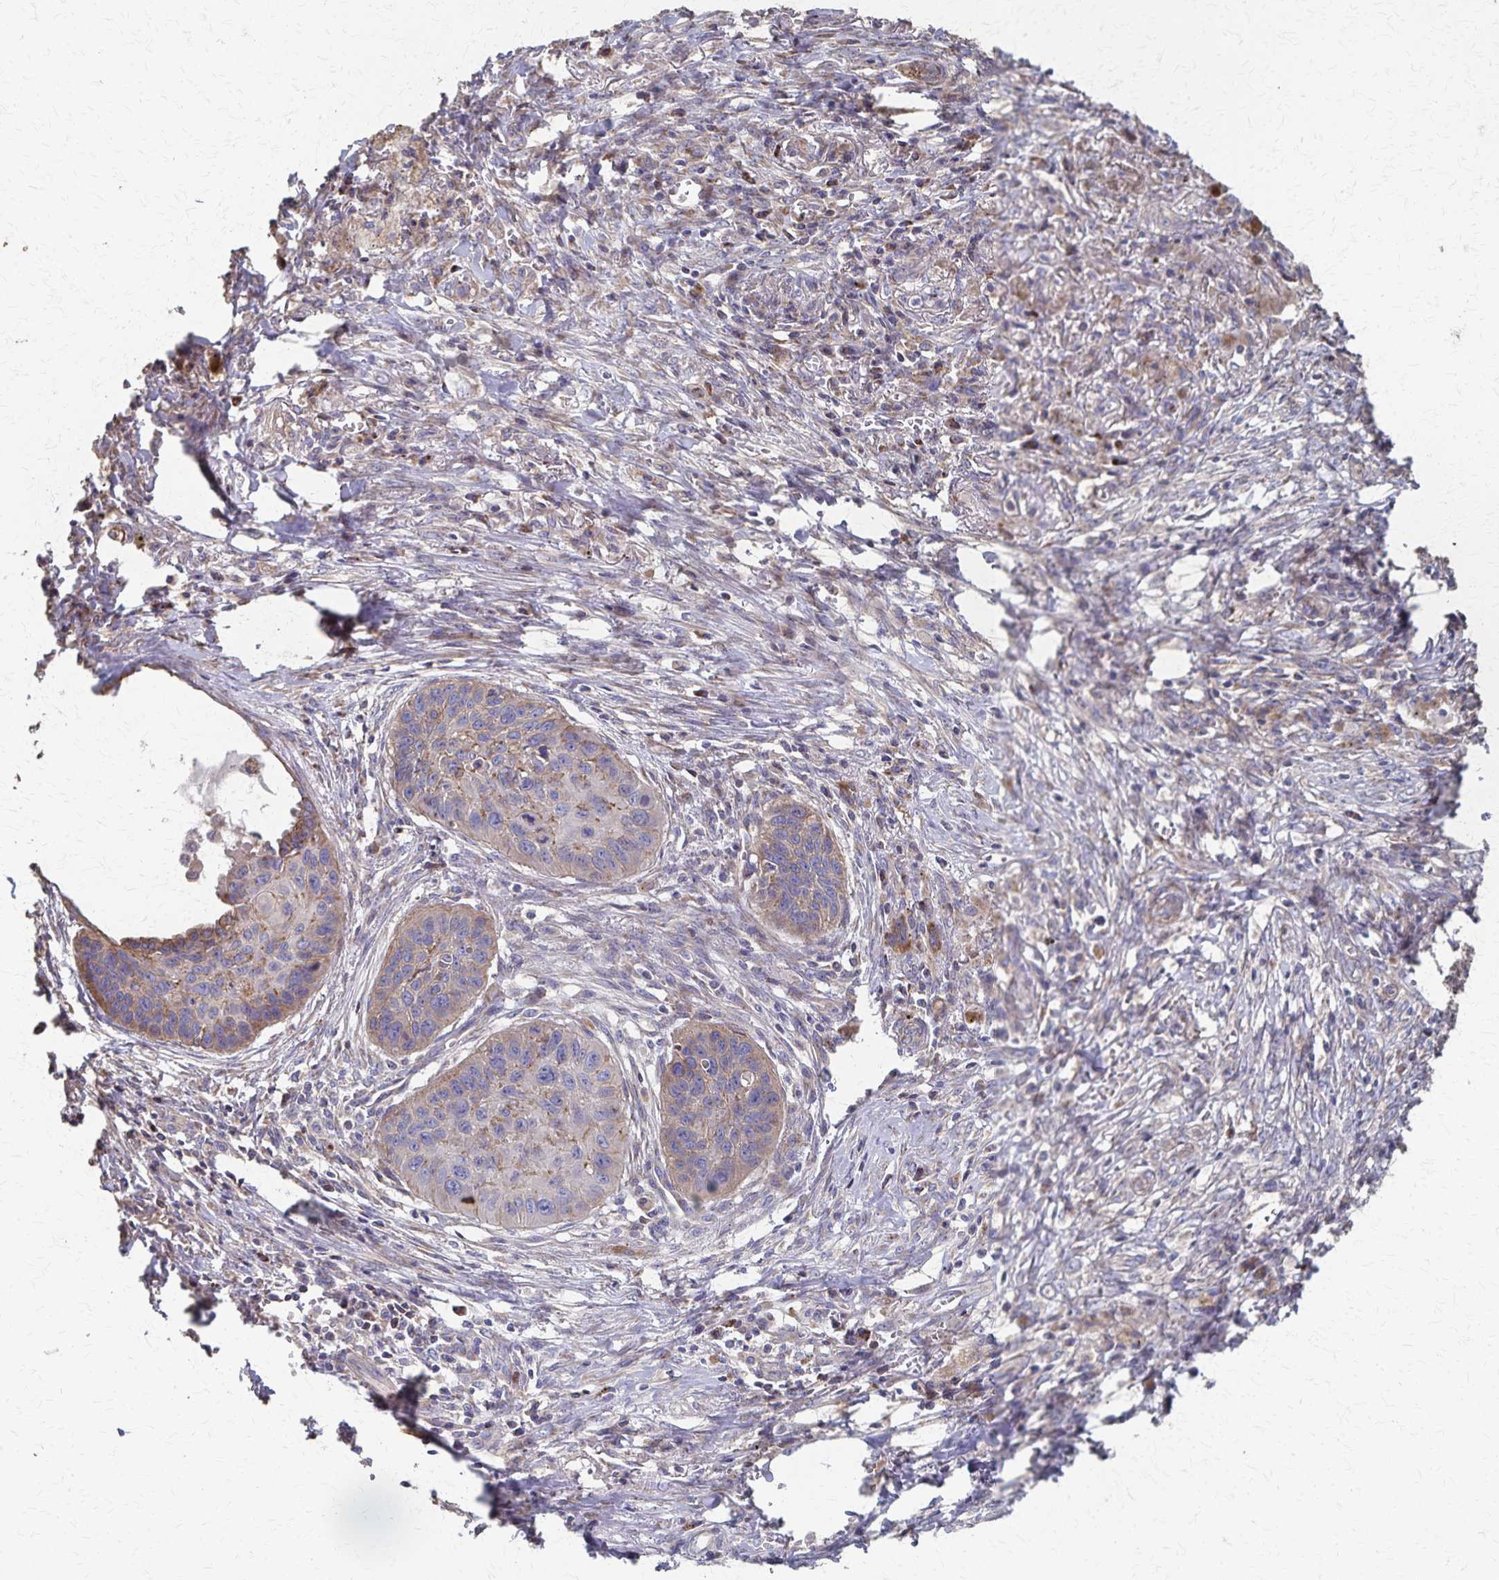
{"staining": {"intensity": "weak", "quantity": "<25%", "location": "cytoplasmic/membranous"}, "tissue": "lung cancer", "cell_type": "Tumor cells", "image_type": "cancer", "snomed": [{"axis": "morphology", "description": "Squamous cell carcinoma, NOS"}, {"axis": "topography", "description": "Lung"}], "caption": "A photomicrograph of human lung cancer is negative for staining in tumor cells.", "gene": "PGAP2", "patient": {"sex": "male", "age": 71}}